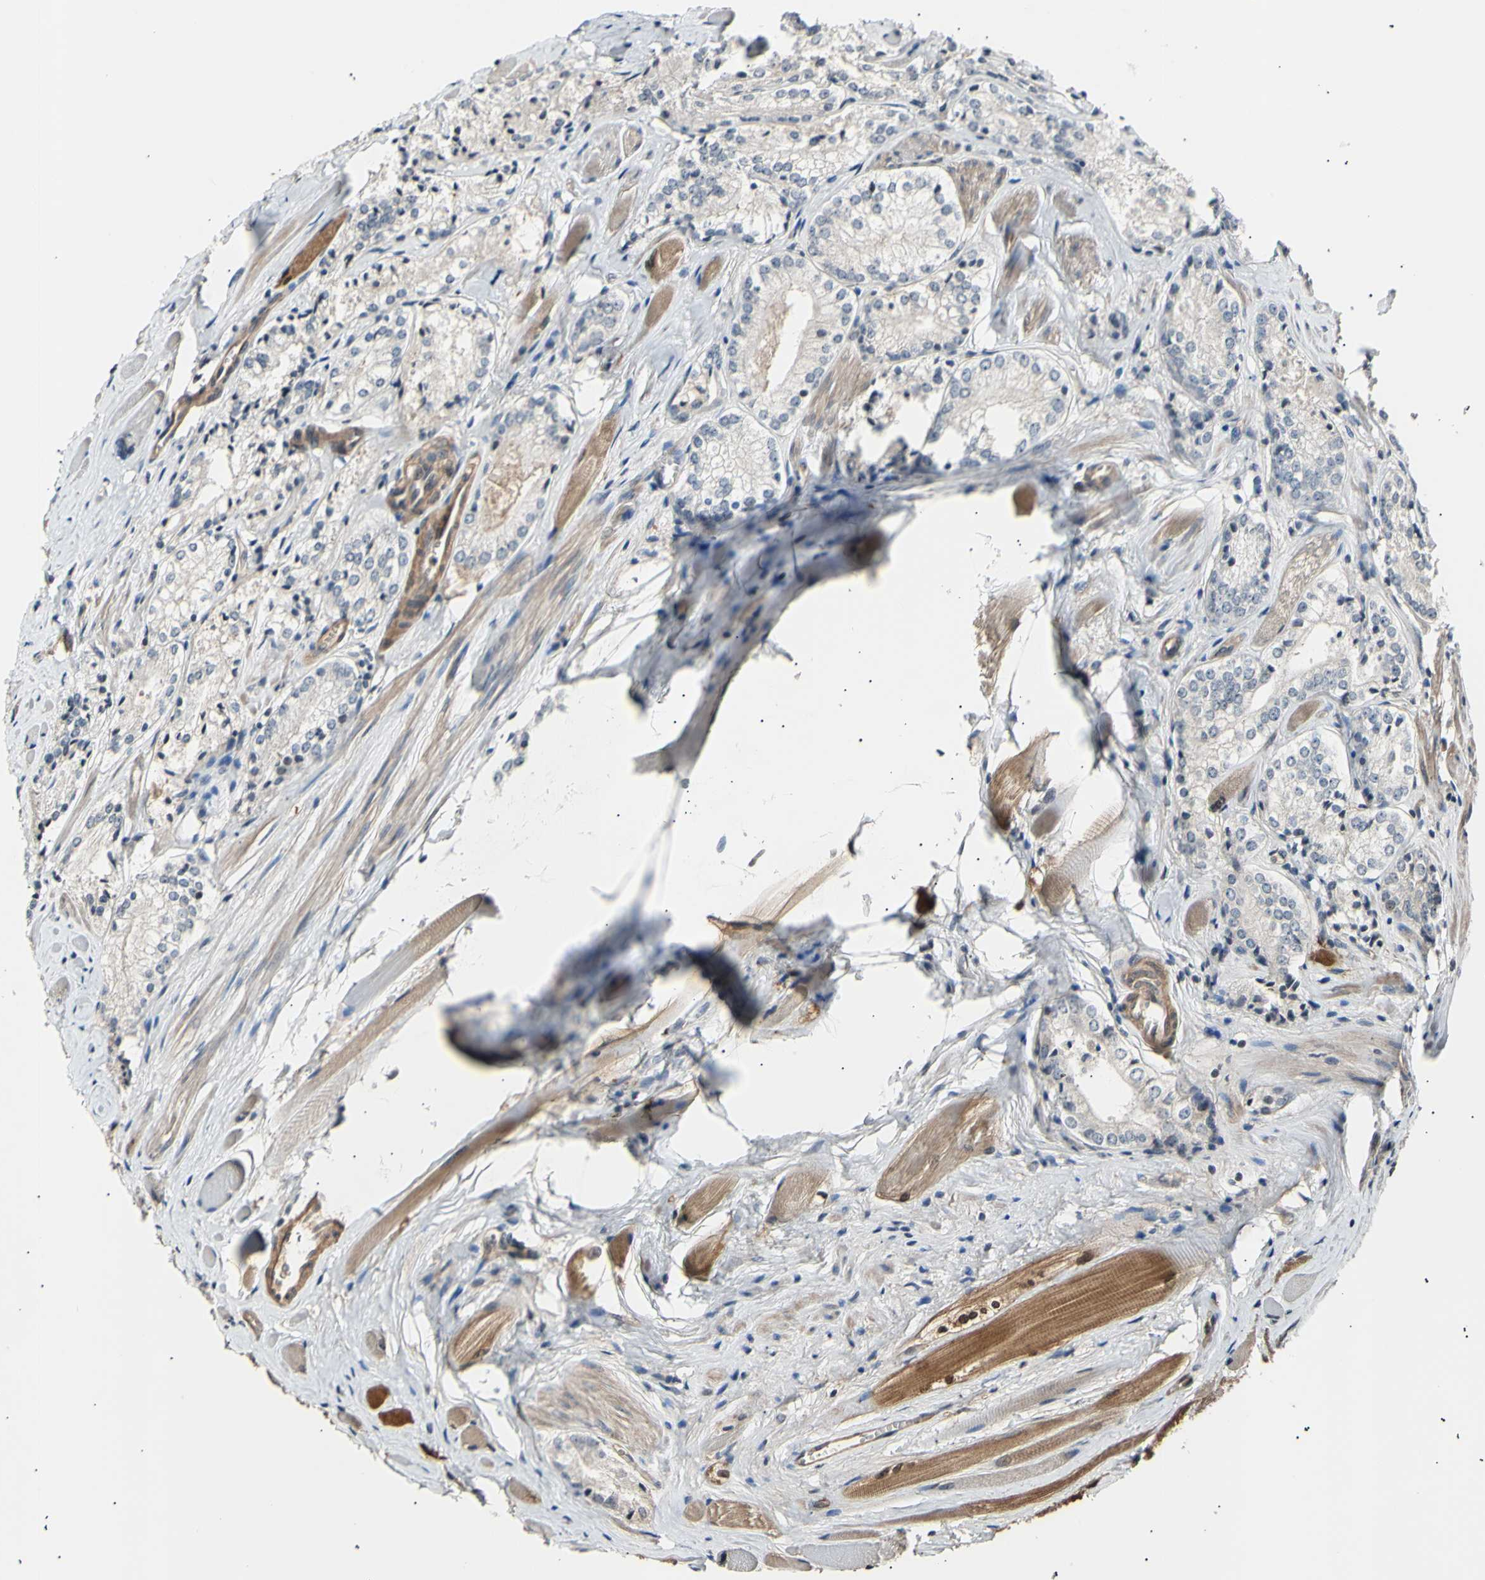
{"staining": {"intensity": "negative", "quantity": "none", "location": "none"}, "tissue": "prostate cancer", "cell_type": "Tumor cells", "image_type": "cancer", "snomed": [{"axis": "morphology", "description": "Adenocarcinoma, Low grade"}, {"axis": "topography", "description": "Prostate"}], "caption": "Human prostate adenocarcinoma (low-grade) stained for a protein using immunohistochemistry displays no staining in tumor cells.", "gene": "AK1", "patient": {"sex": "male", "age": 60}}